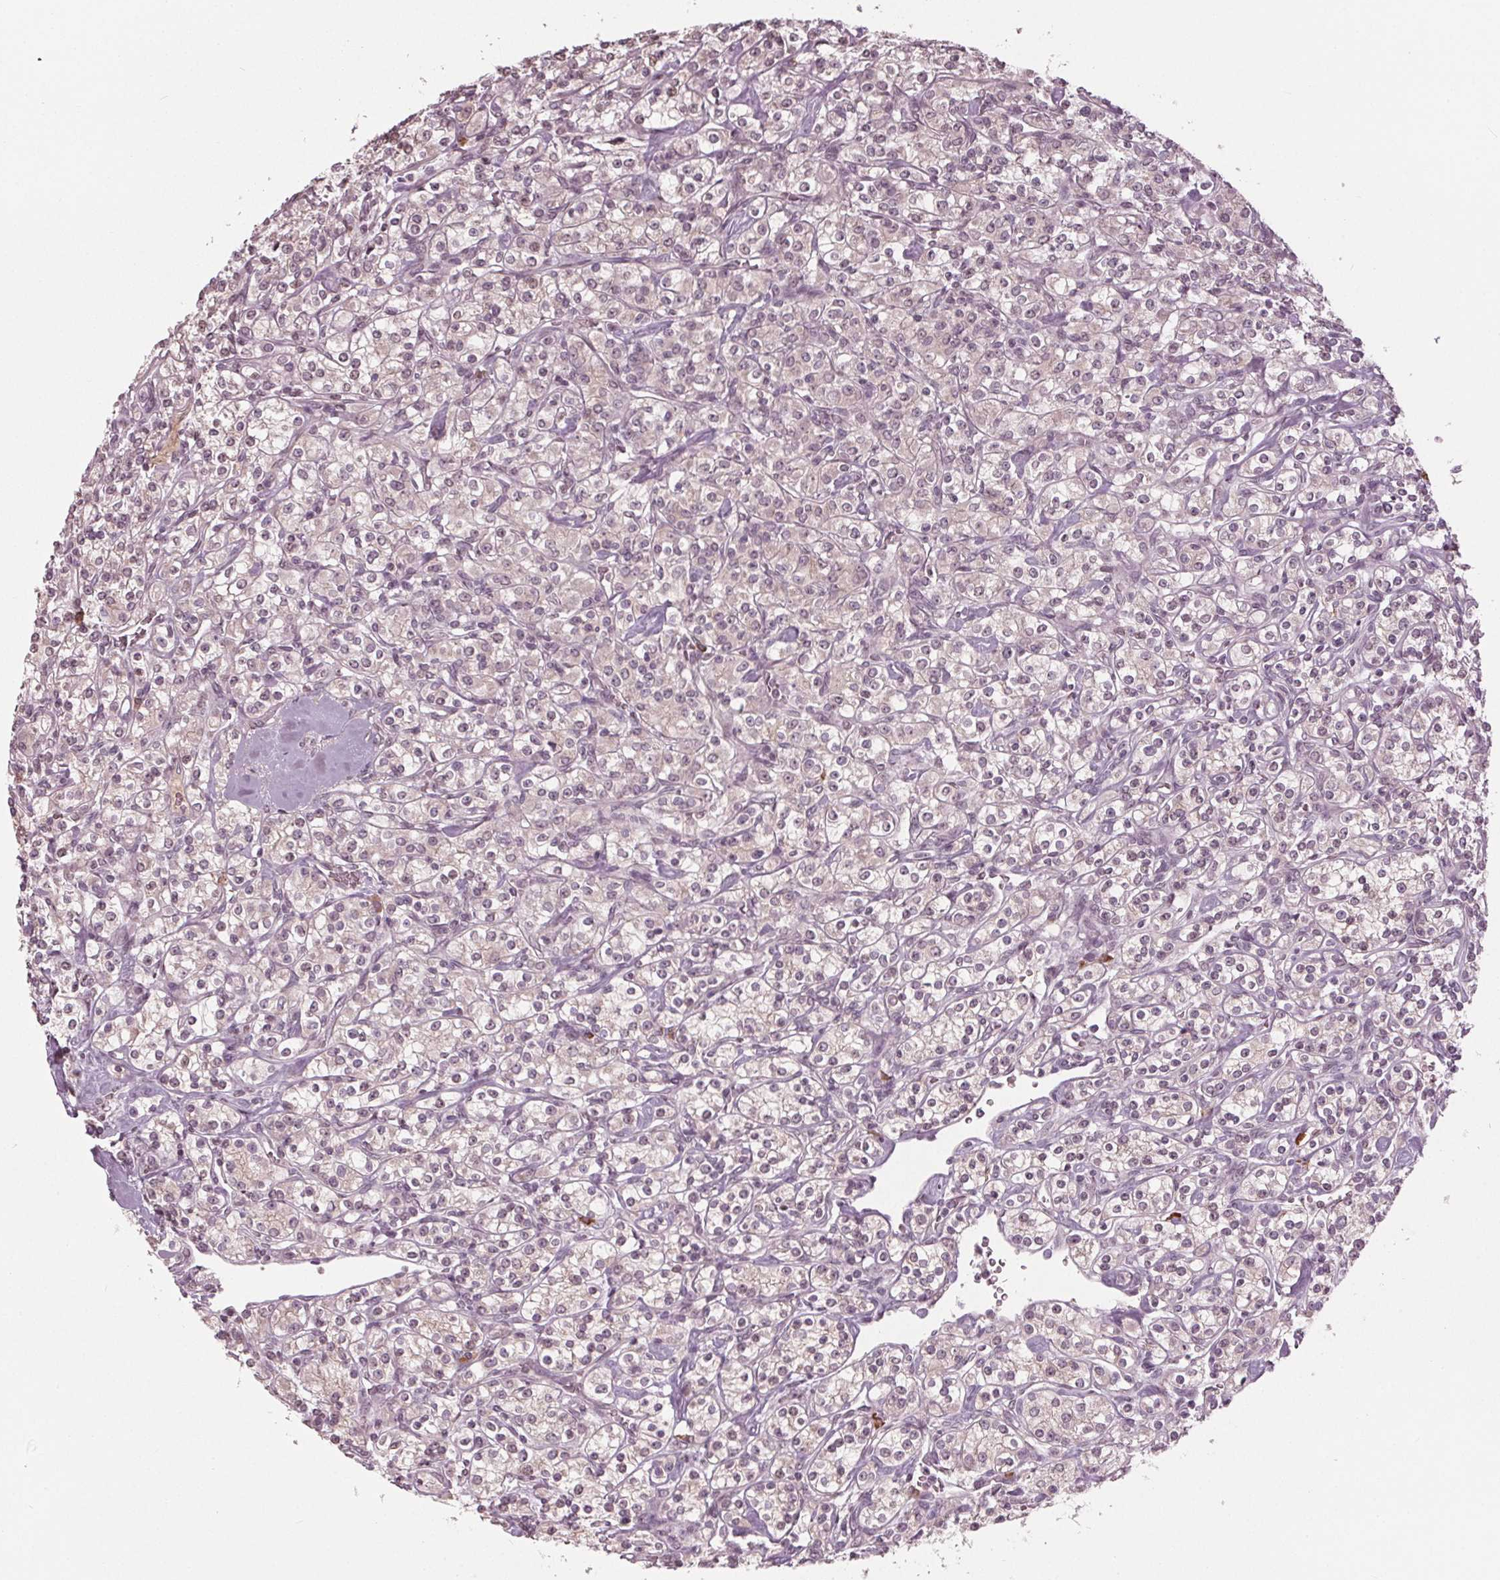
{"staining": {"intensity": "negative", "quantity": "none", "location": "none"}, "tissue": "renal cancer", "cell_type": "Tumor cells", "image_type": "cancer", "snomed": [{"axis": "morphology", "description": "Adenocarcinoma, NOS"}, {"axis": "topography", "description": "Kidney"}], "caption": "Immunohistochemical staining of human renal cancer (adenocarcinoma) shows no significant positivity in tumor cells.", "gene": "CXCL16", "patient": {"sex": "male", "age": 77}}